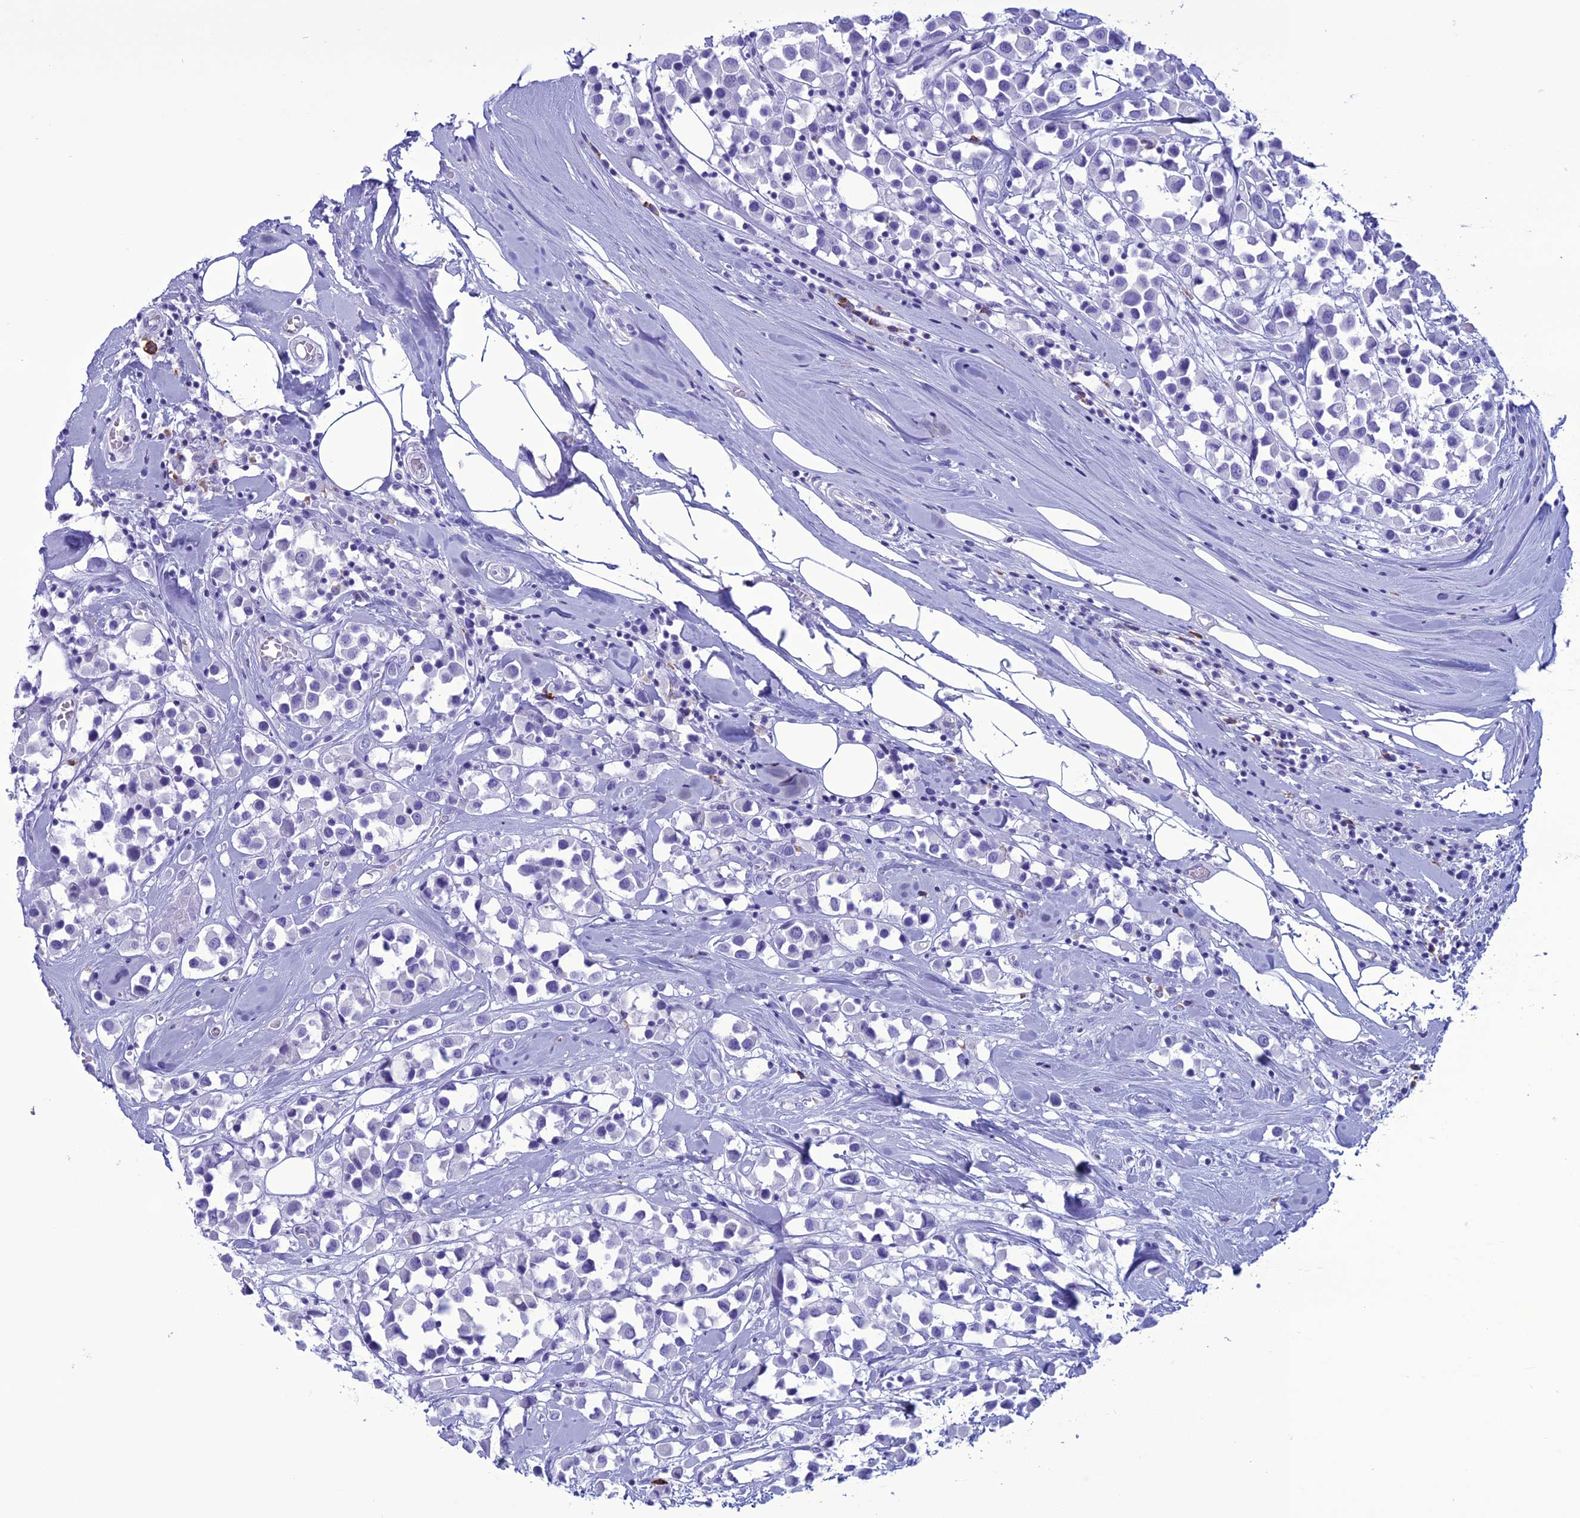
{"staining": {"intensity": "negative", "quantity": "none", "location": "none"}, "tissue": "breast cancer", "cell_type": "Tumor cells", "image_type": "cancer", "snomed": [{"axis": "morphology", "description": "Duct carcinoma"}, {"axis": "topography", "description": "Breast"}], "caption": "Human breast cancer stained for a protein using immunohistochemistry displays no expression in tumor cells.", "gene": "MZB1", "patient": {"sex": "female", "age": 61}}